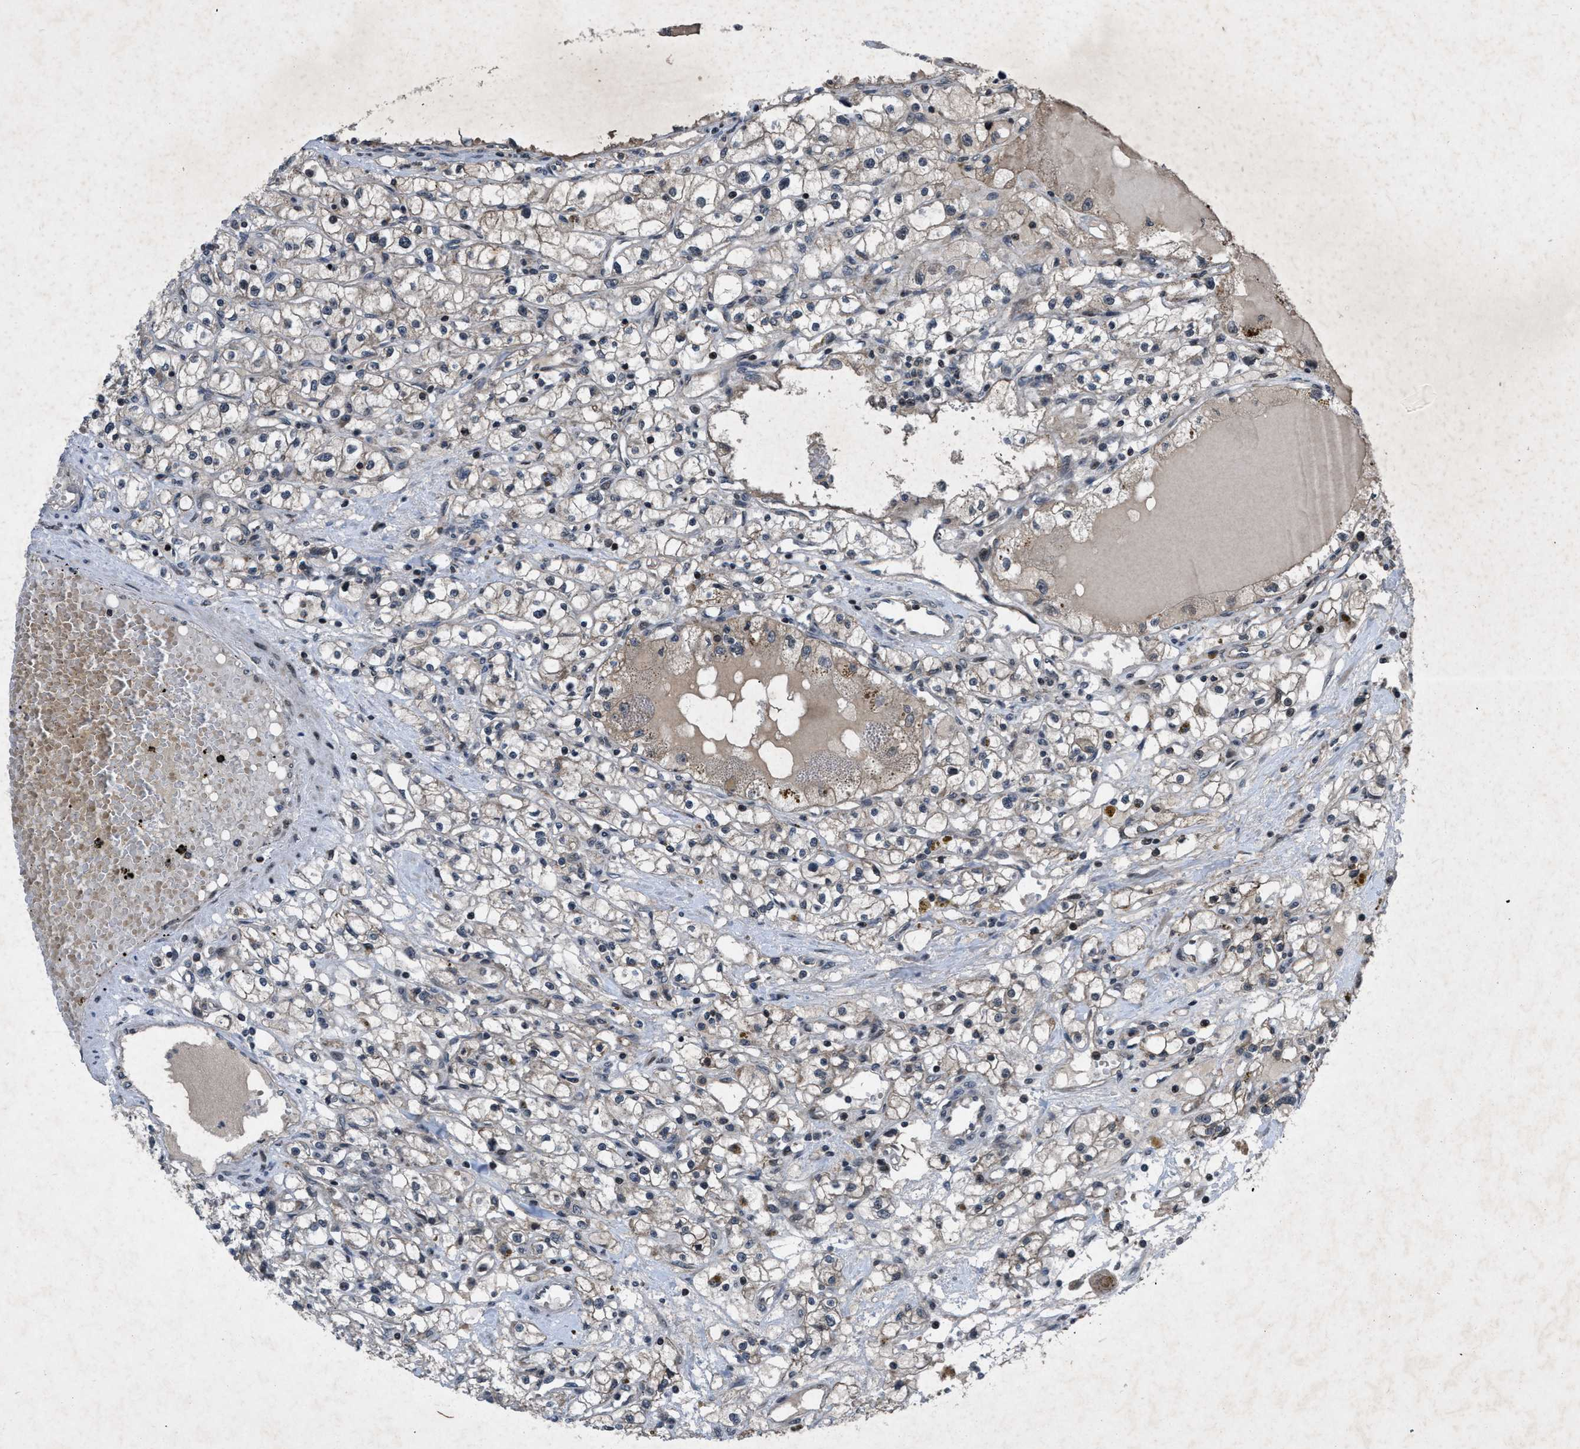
{"staining": {"intensity": "weak", "quantity": ">75%", "location": "cytoplasmic/membranous"}, "tissue": "renal cancer", "cell_type": "Tumor cells", "image_type": "cancer", "snomed": [{"axis": "morphology", "description": "Adenocarcinoma, NOS"}, {"axis": "topography", "description": "Kidney"}], "caption": "An immunohistochemistry micrograph of tumor tissue is shown. Protein staining in brown labels weak cytoplasmic/membranous positivity in adenocarcinoma (renal) within tumor cells.", "gene": "ZNHIT1", "patient": {"sex": "male", "age": 56}}